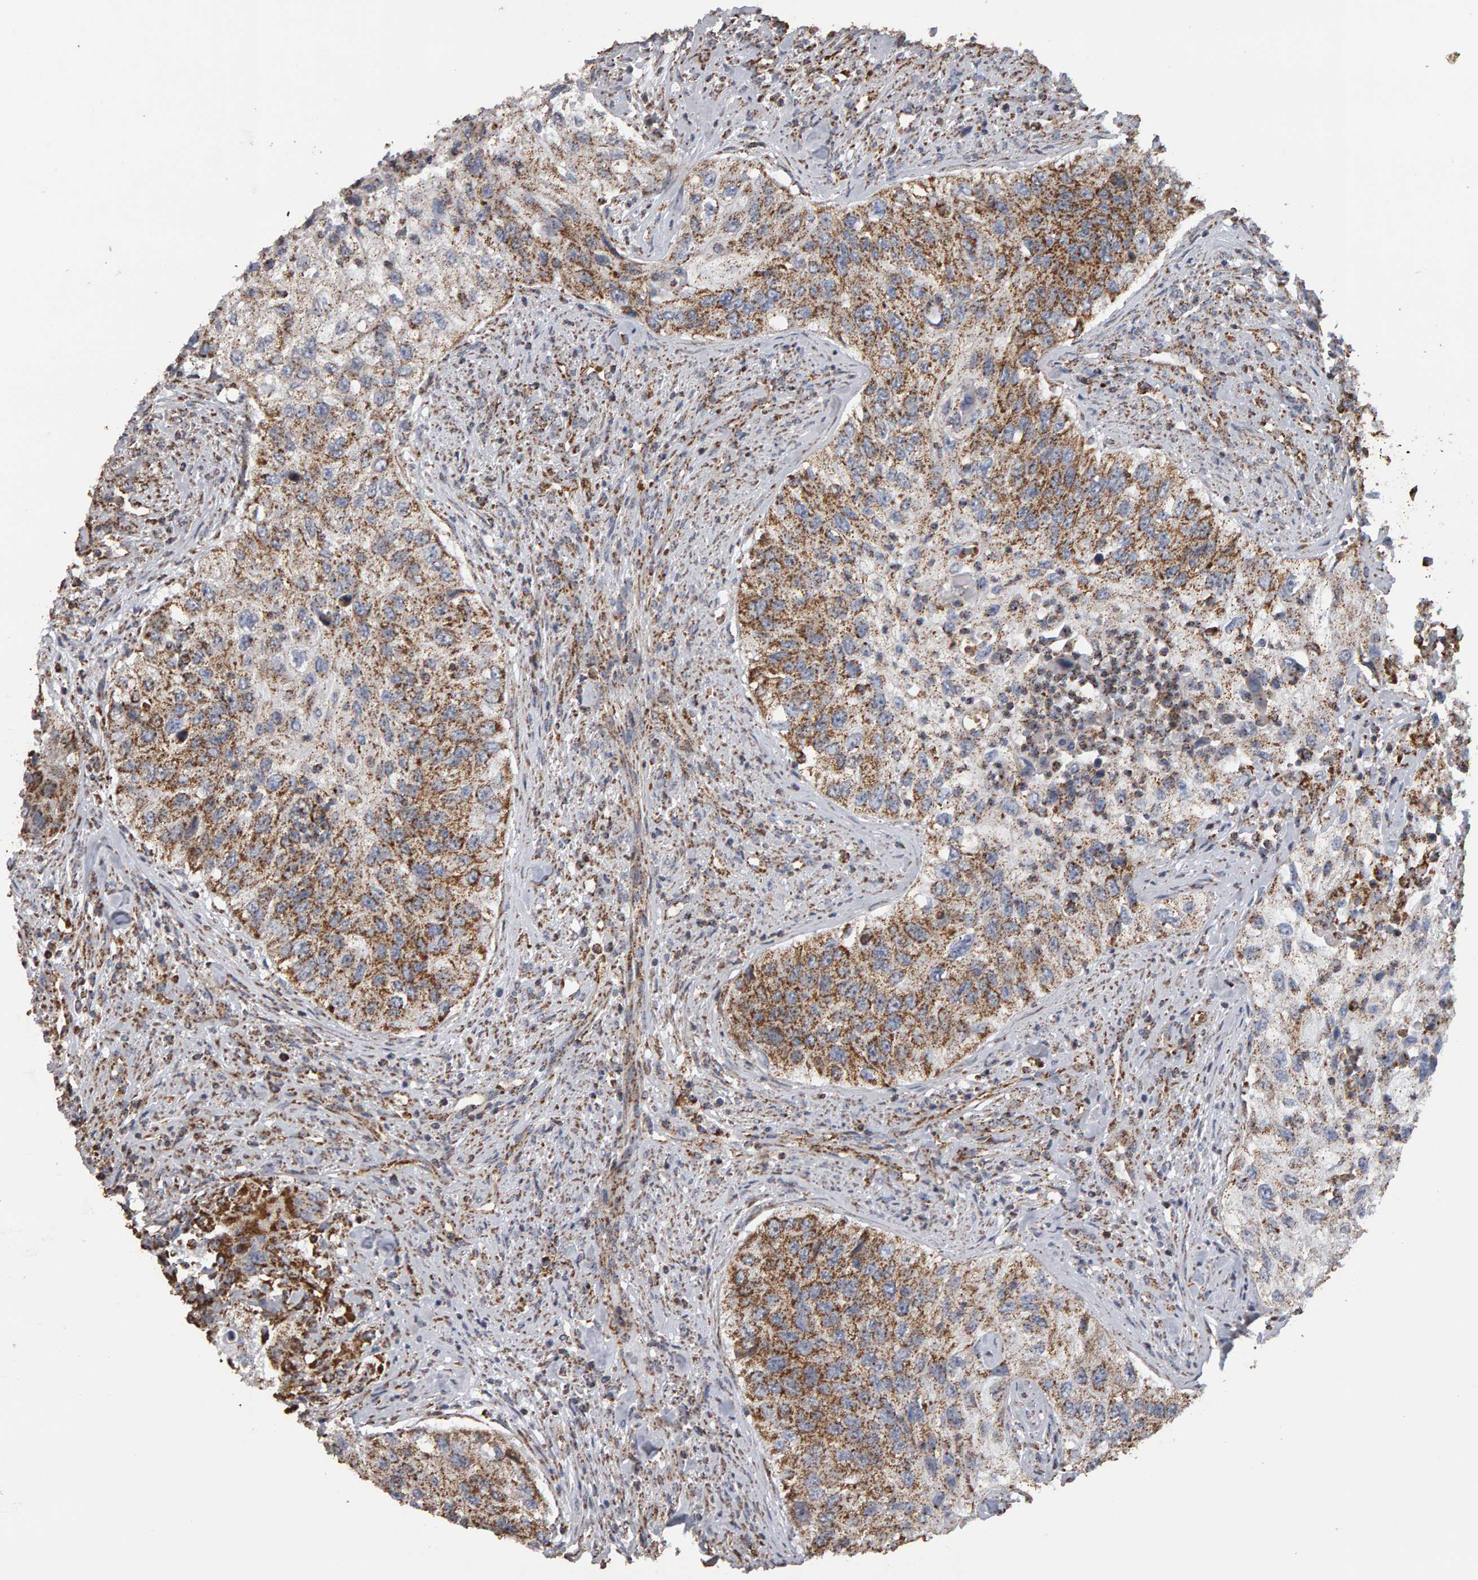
{"staining": {"intensity": "moderate", "quantity": "25%-75%", "location": "cytoplasmic/membranous"}, "tissue": "urothelial cancer", "cell_type": "Tumor cells", "image_type": "cancer", "snomed": [{"axis": "morphology", "description": "Urothelial carcinoma, High grade"}, {"axis": "topography", "description": "Urinary bladder"}], "caption": "Immunohistochemical staining of human urothelial carcinoma (high-grade) demonstrates moderate cytoplasmic/membranous protein staining in about 25%-75% of tumor cells.", "gene": "TOM1L1", "patient": {"sex": "female", "age": 60}}